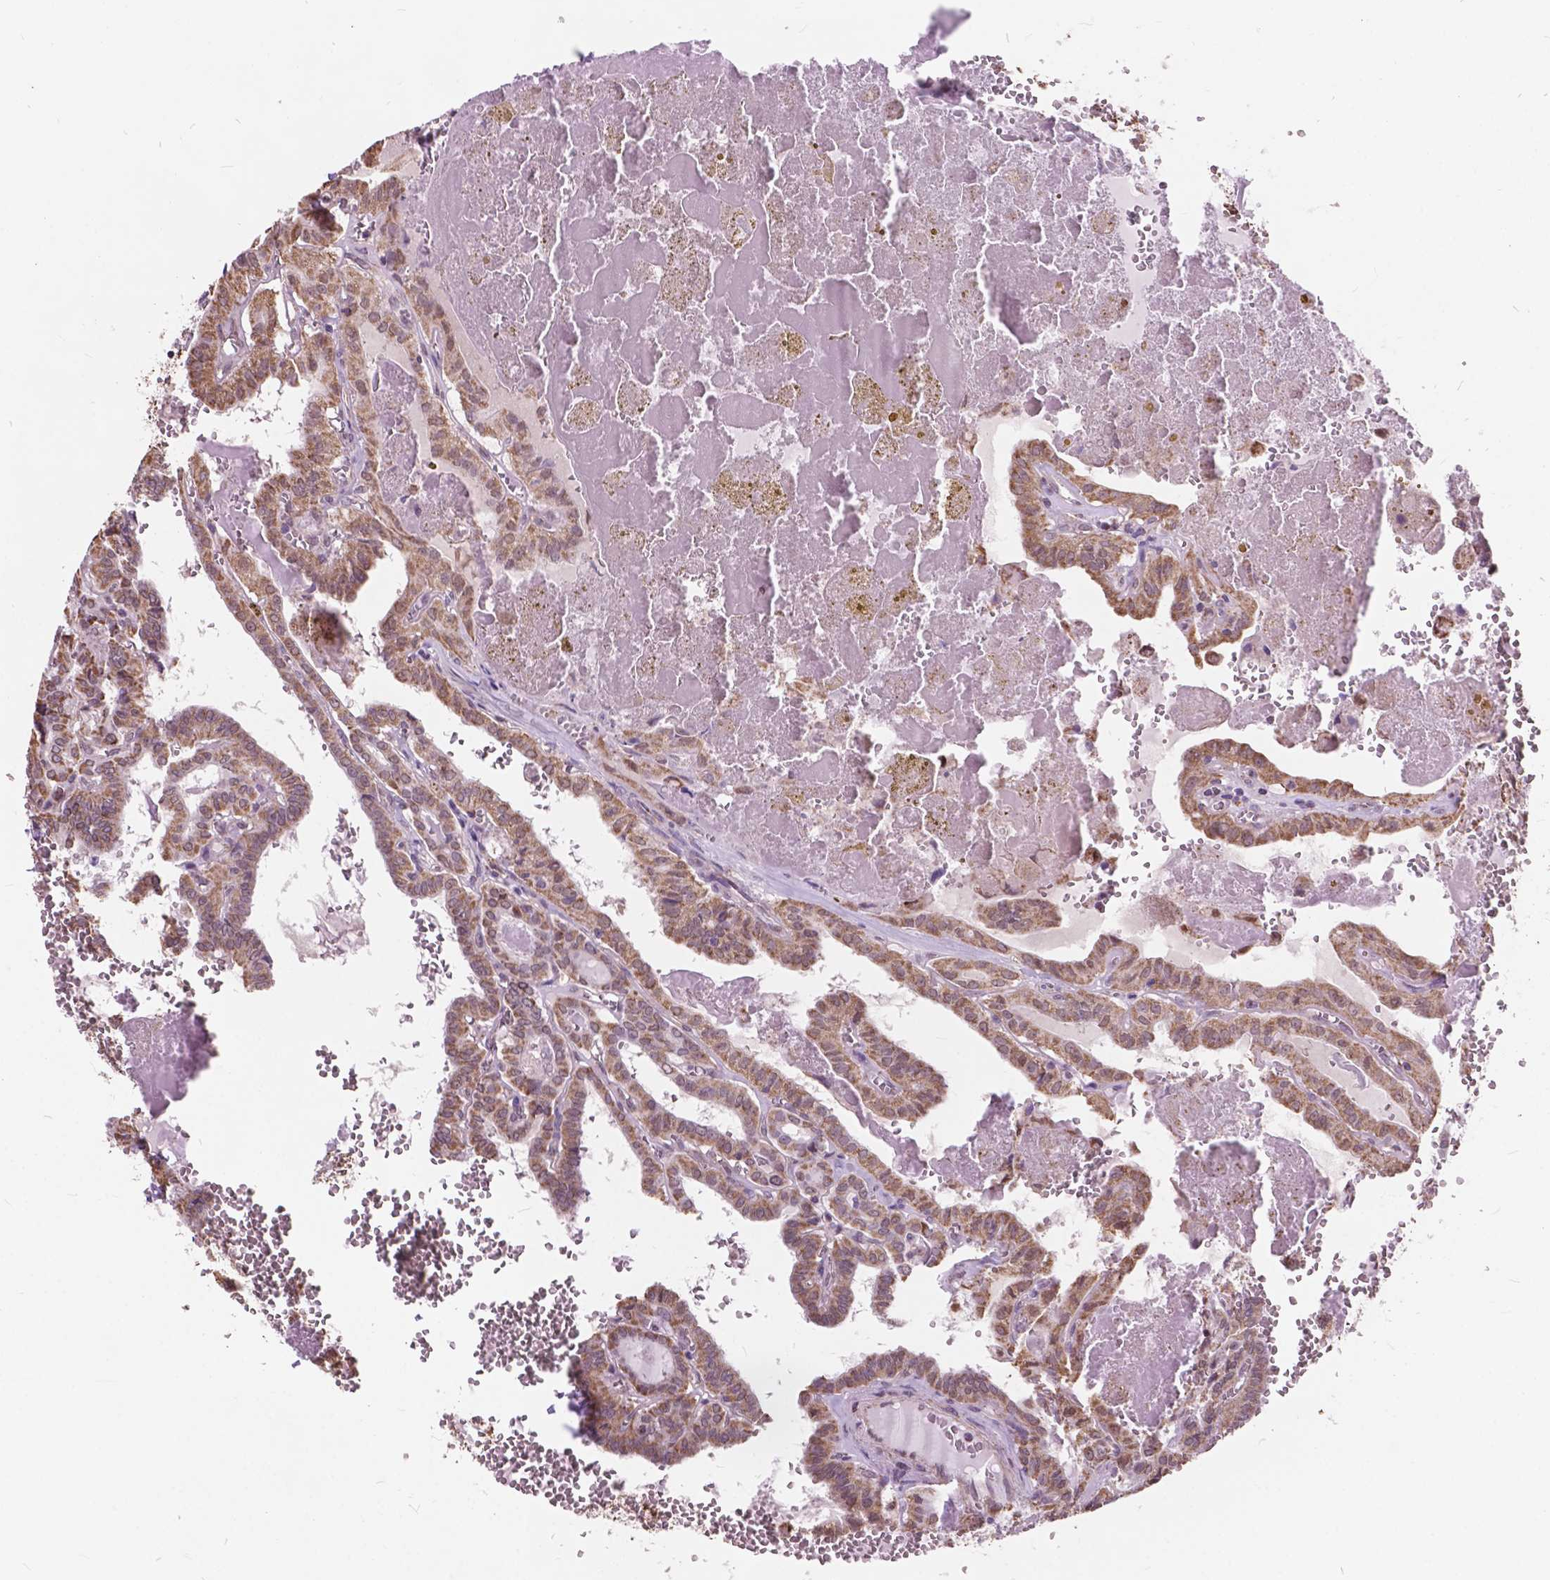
{"staining": {"intensity": "moderate", "quantity": ">75%", "location": "cytoplasmic/membranous"}, "tissue": "thyroid cancer", "cell_type": "Tumor cells", "image_type": "cancer", "snomed": [{"axis": "morphology", "description": "Papillary adenocarcinoma, NOS"}, {"axis": "topography", "description": "Thyroid gland"}], "caption": "Papillary adenocarcinoma (thyroid) stained with a brown dye shows moderate cytoplasmic/membranous positive positivity in approximately >75% of tumor cells.", "gene": "SCOC", "patient": {"sex": "female", "age": 21}}